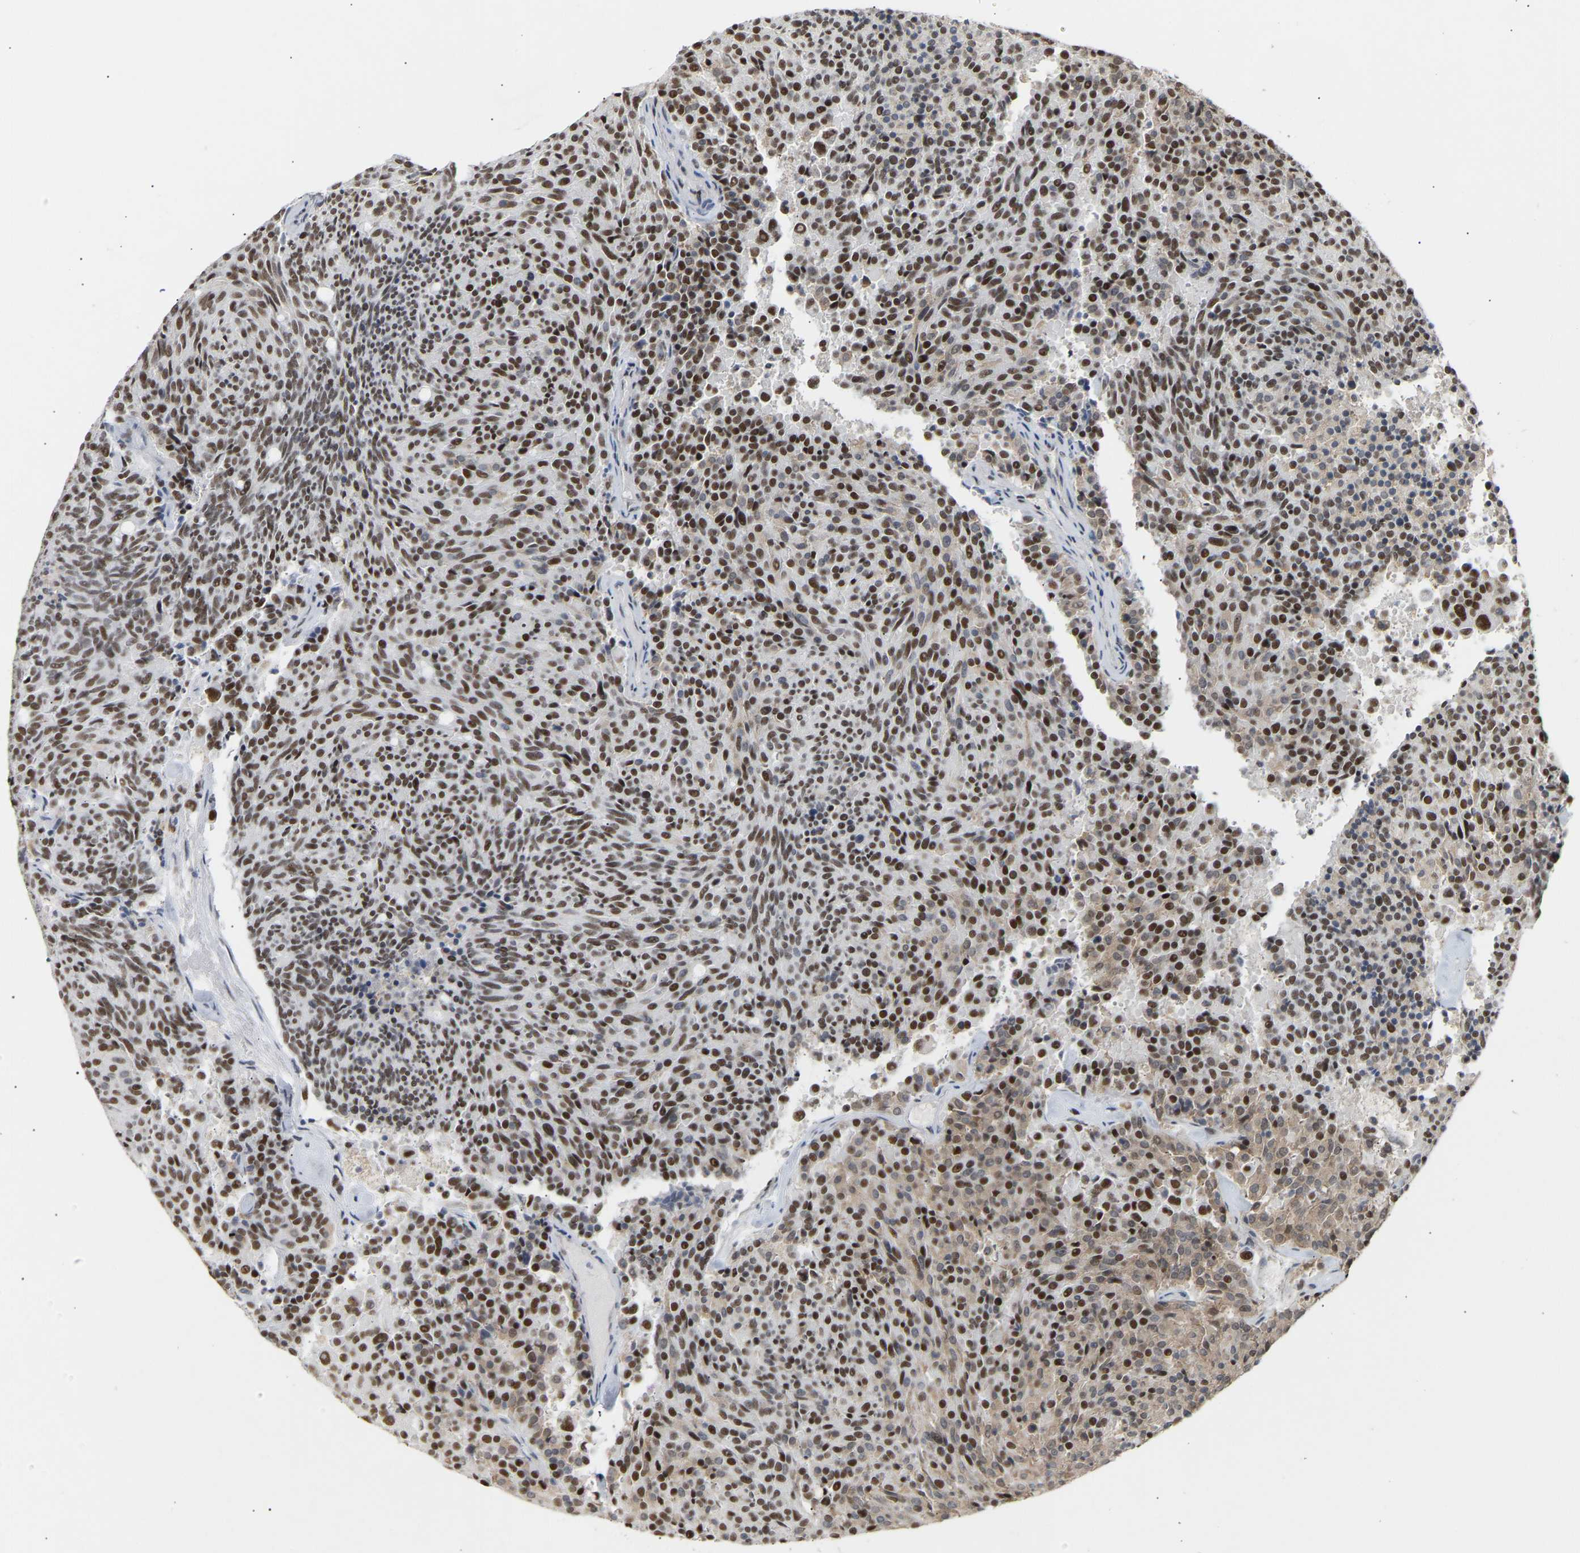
{"staining": {"intensity": "strong", "quantity": ">75%", "location": "nuclear"}, "tissue": "carcinoid", "cell_type": "Tumor cells", "image_type": "cancer", "snomed": [{"axis": "morphology", "description": "Carcinoid, malignant, NOS"}, {"axis": "topography", "description": "Pancreas"}], "caption": "Tumor cells display strong nuclear staining in about >75% of cells in carcinoid.", "gene": "NELFB", "patient": {"sex": "female", "age": 54}}